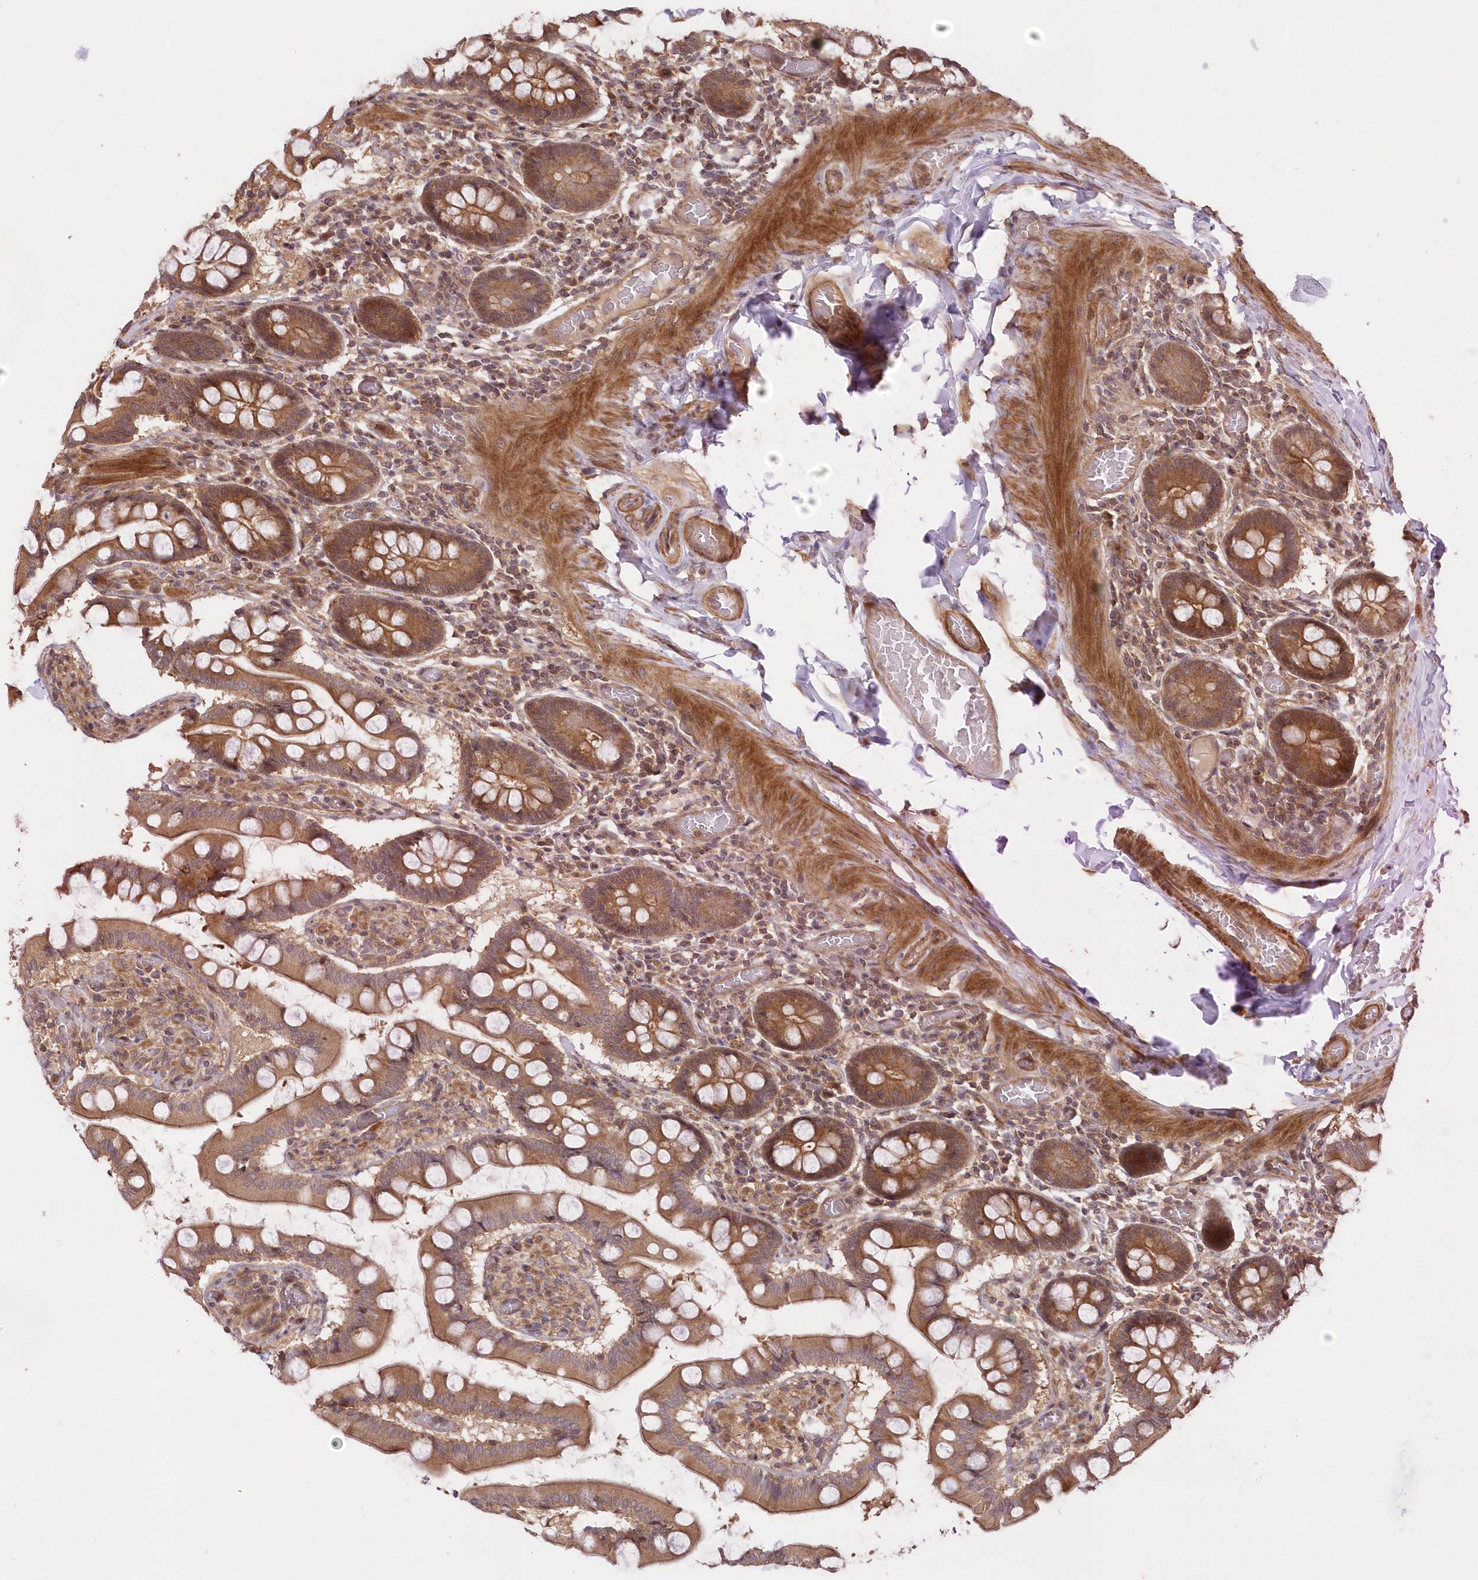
{"staining": {"intensity": "strong", "quantity": ">75%", "location": "cytoplasmic/membranous"}, "tissue": "small intestine", "cell_type": "Glandular cells", "image_type": "normal", "snomed": [{"axis": "morphology", "description": "Normal tissue, NOS"}, {"axis": "topography", "description": "Small intestine"}], "caption": "Protein staining reveals strong cytoplasmic/membranous expression in approximately >75% of glandular cells in unremarkable small intestine. (DAB (3,3'-diaminobenzidine) = brown stain, brightfield microscopy at high magnification).", "gene": "TBCA", "patient": {"sex": "male", "age": 41}}